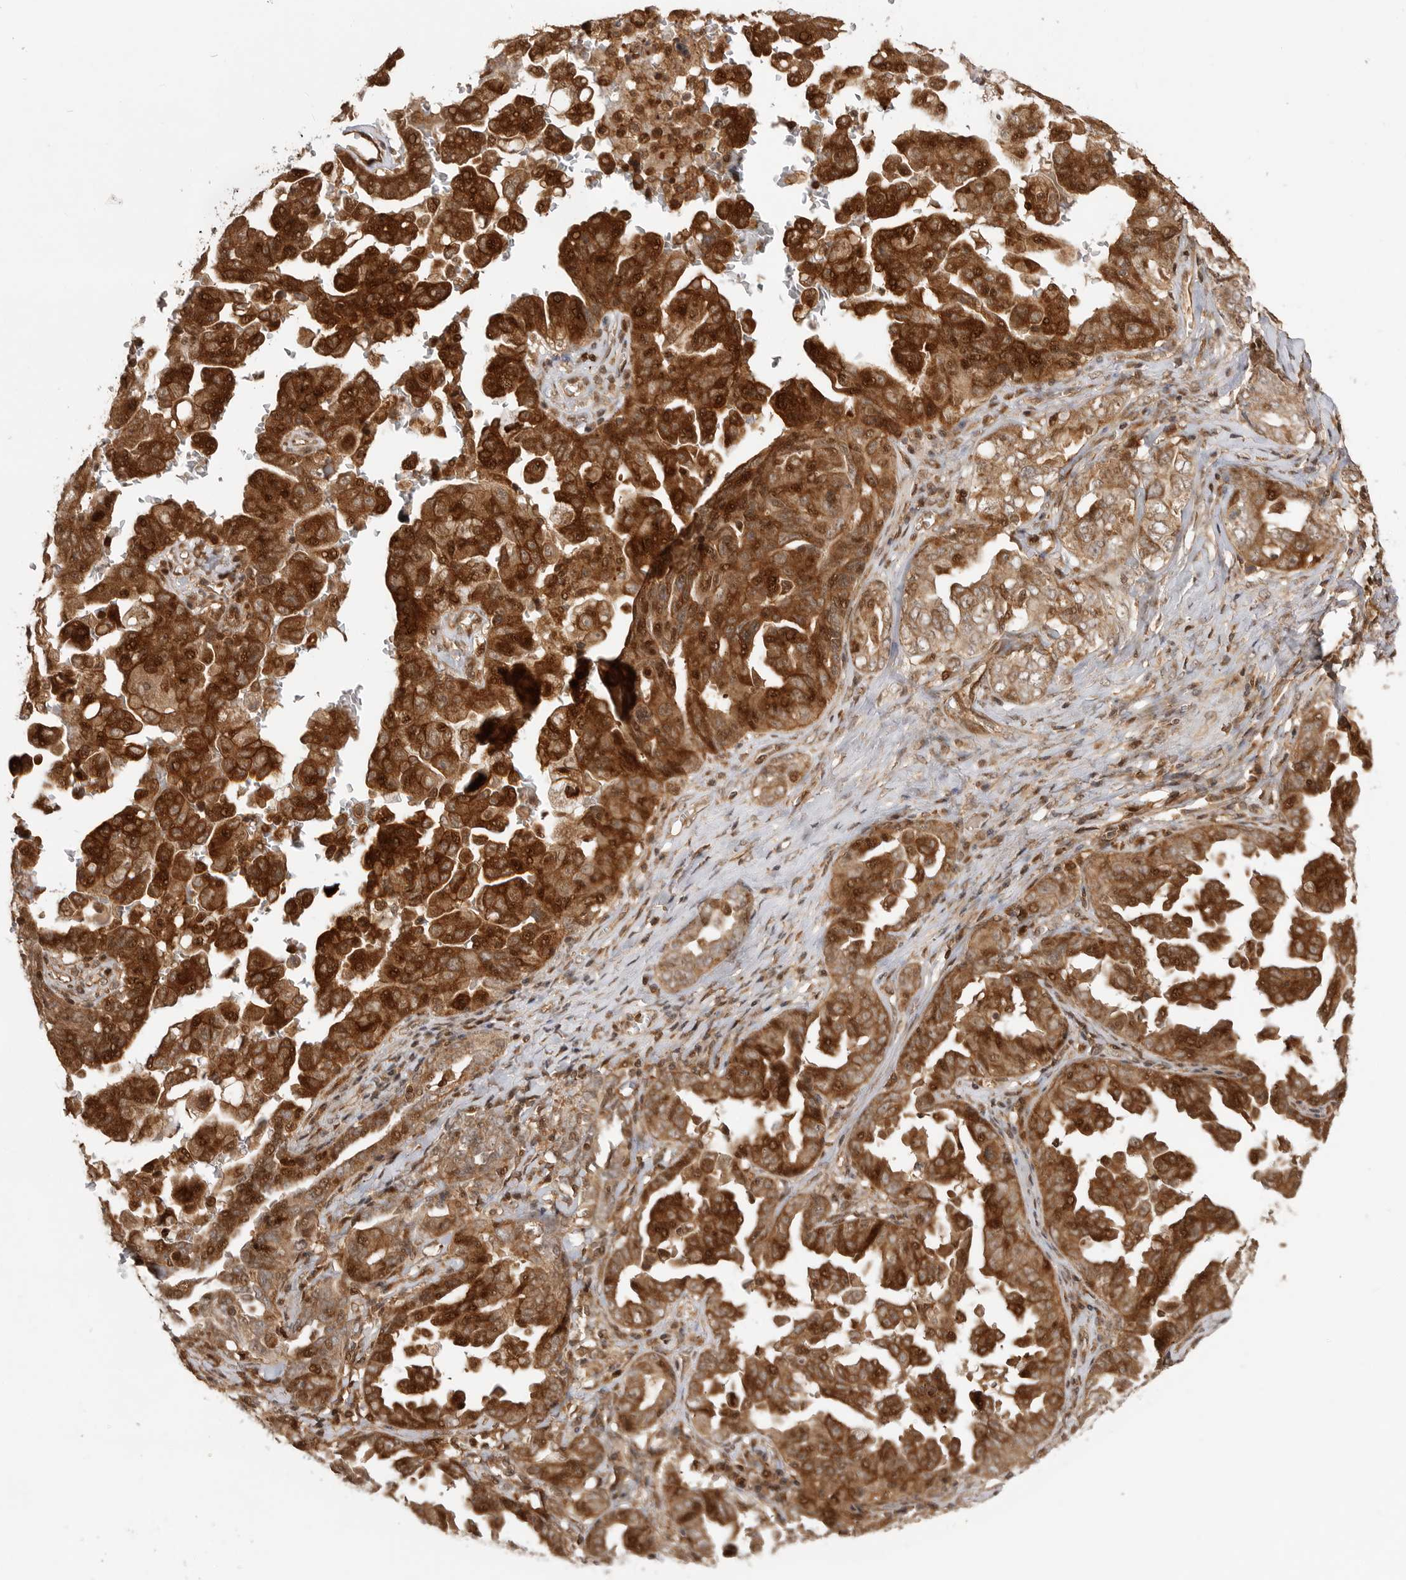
{"staining": {"intensity": "strong", "quantity": ">75%", "location": "cytoplasmic/membranous,nuclear"}, "tissue": "ovarian cancer", "cell_type": "Tumor cells", "image_type": "cancer", "snomed": [{"axis": "morphology", "description": "Carcinoma, endometroid"}, {"axis": "topography", "description": "Ovary"}], "caption": "Immunohistochemical staining of endometroid carcinoma (ovarian) shows strong cytoplasmic/membranous and nuclear protein staining in approximately >75% of tumor cells. (DAB (3,3'-diaminobenzidine) IHC with brightfield microscopy, high magnification).", "gene": "ADPRS", "patient": {"sex": "female", "age": 62}}